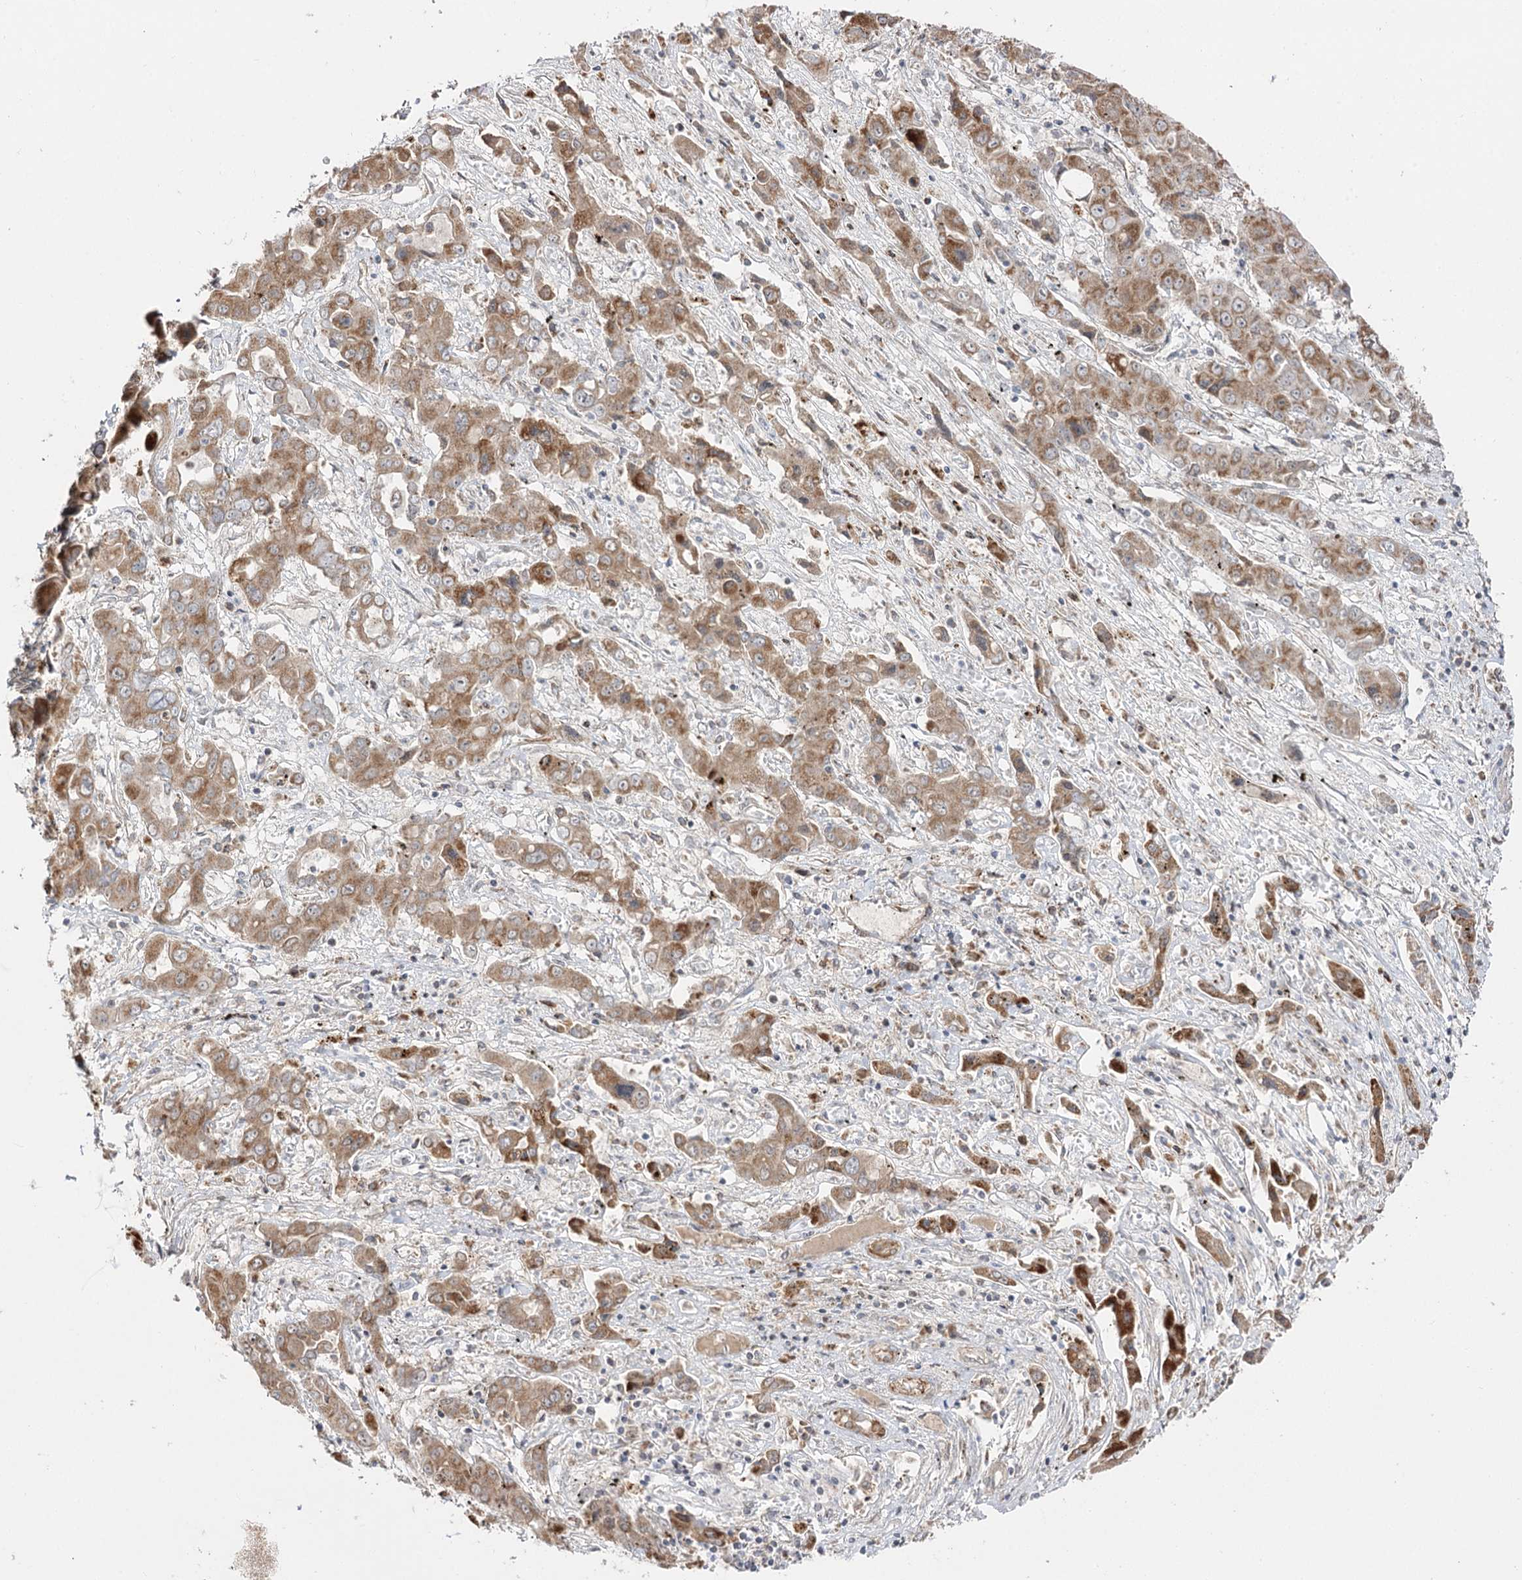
{"staining": {"intensity": "moderate", "quantity": ">75%", "location": "cytoplasmic/membranous"}, "tissue": "liver cancer", "cell_type": "Tumor cells", "image_type": "cancer", "snomed": [{"axis": "morphology", "description": "Cholangiocarcinoma"}, {"axis": "topography", "description": "Liver"}], "caption": "Immunohistochemical staining of liver cancer shows medium levels of moderate cytoplasmic/membranous expression in about >75% of tumor cells.", "gene": "CBR4", "patient": {"sex": "male", "age": 67}}